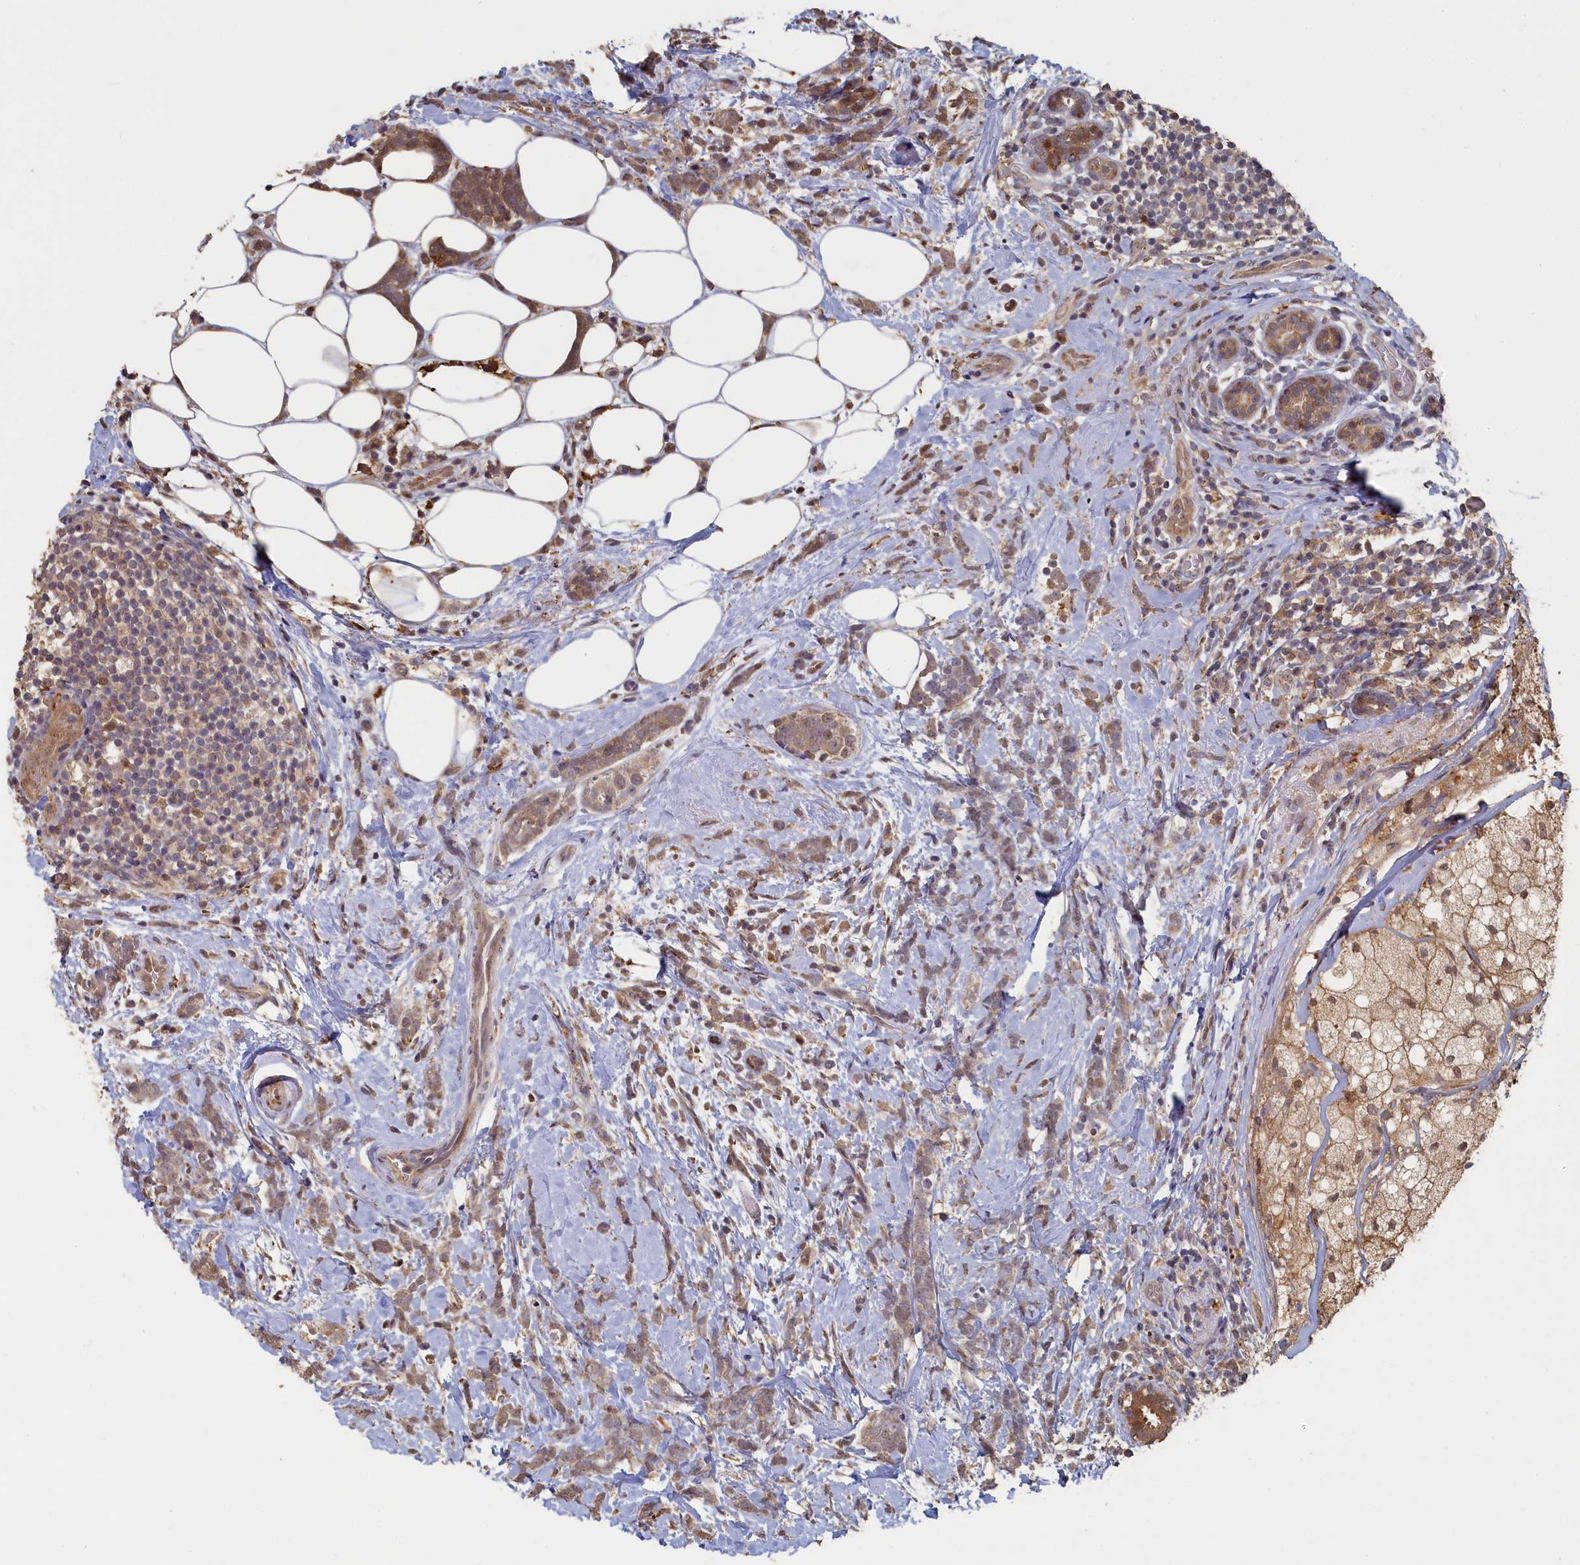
{"staining": {"intensity": "moderate", "quantity": ">75%", "location": "cytoplasmic/membranous"}, "tissue": "breast cancer", "cell_type": "Tumor cells", "image_type": "cancer", "snomed": [{"axis": "morphology", "description": "Lobular carcinoma"}, {"axis": "topography", "description": "Breast"}], "caption": "Brown immunohistochemical staining in human breast cancer (lobular carcinoma) demonstrates moderate cytoplasmic/membranous expression in about >75% of tumor cells.", "gene": "UCHL3", "patient": {"sex": "female", "age": 58}}